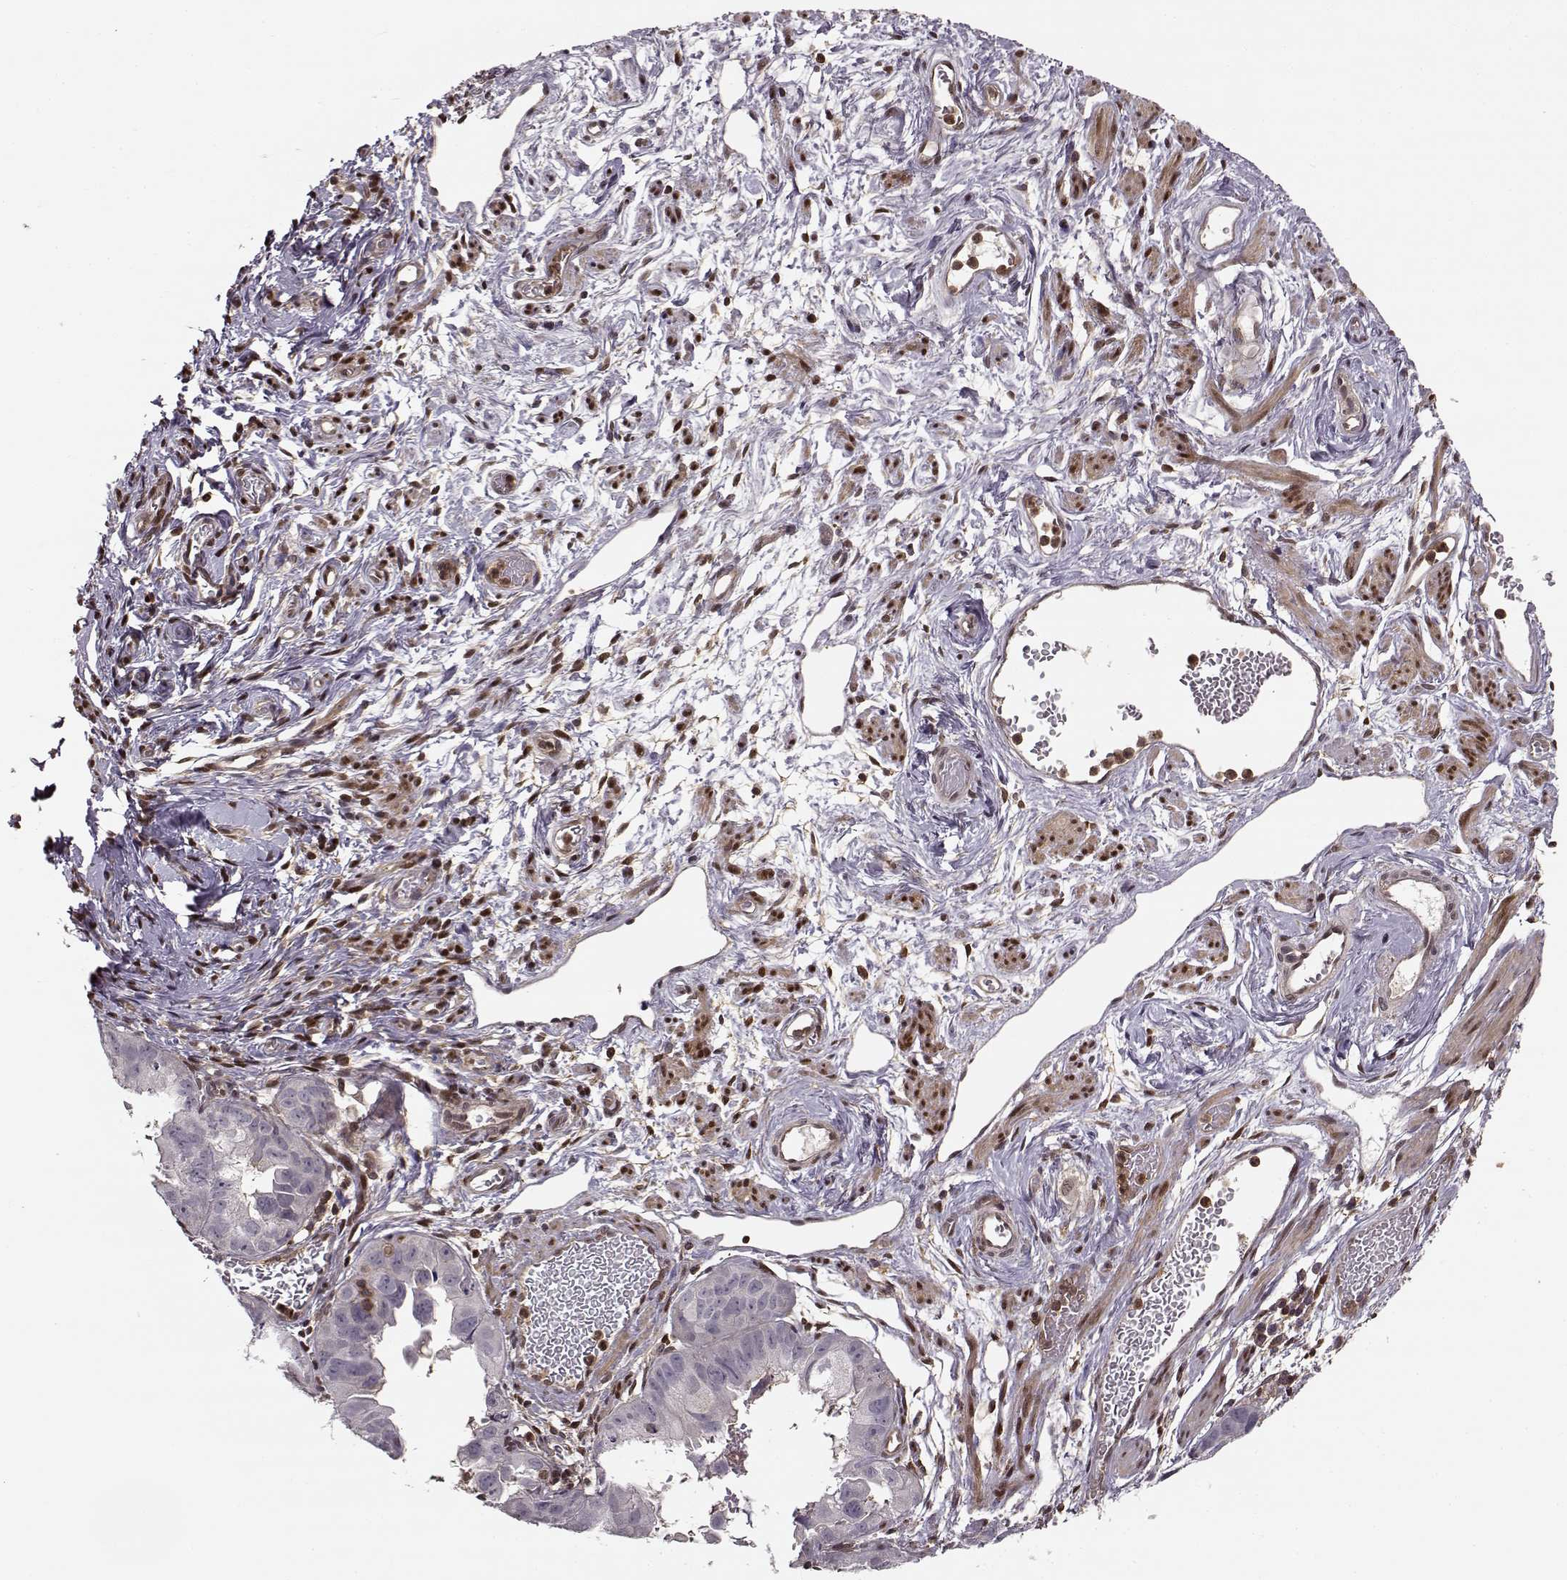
{"staining": {"intensity": "negative", "quantity": "none", "location": "none"}, "tissue": "ovarian cancer", "cell_type": "Tumor cells", "image_type": "cancer", "snomed": [{"axis": "morphology", "description": "Carcinoma, endometroid"}, {"axis": "topography", "description": "Ovary"}], "caption": "Histopathology image shows no protein expression in tumor cells of endometroid carcinoma (ovarian) tissue. (Brightfield microscopy of DAB (3,3'-diaminobenzidine) immunohistochemistry at high magnification).", "gene": "MFSD1", "patient": {"sex": "female", "age": 85}}